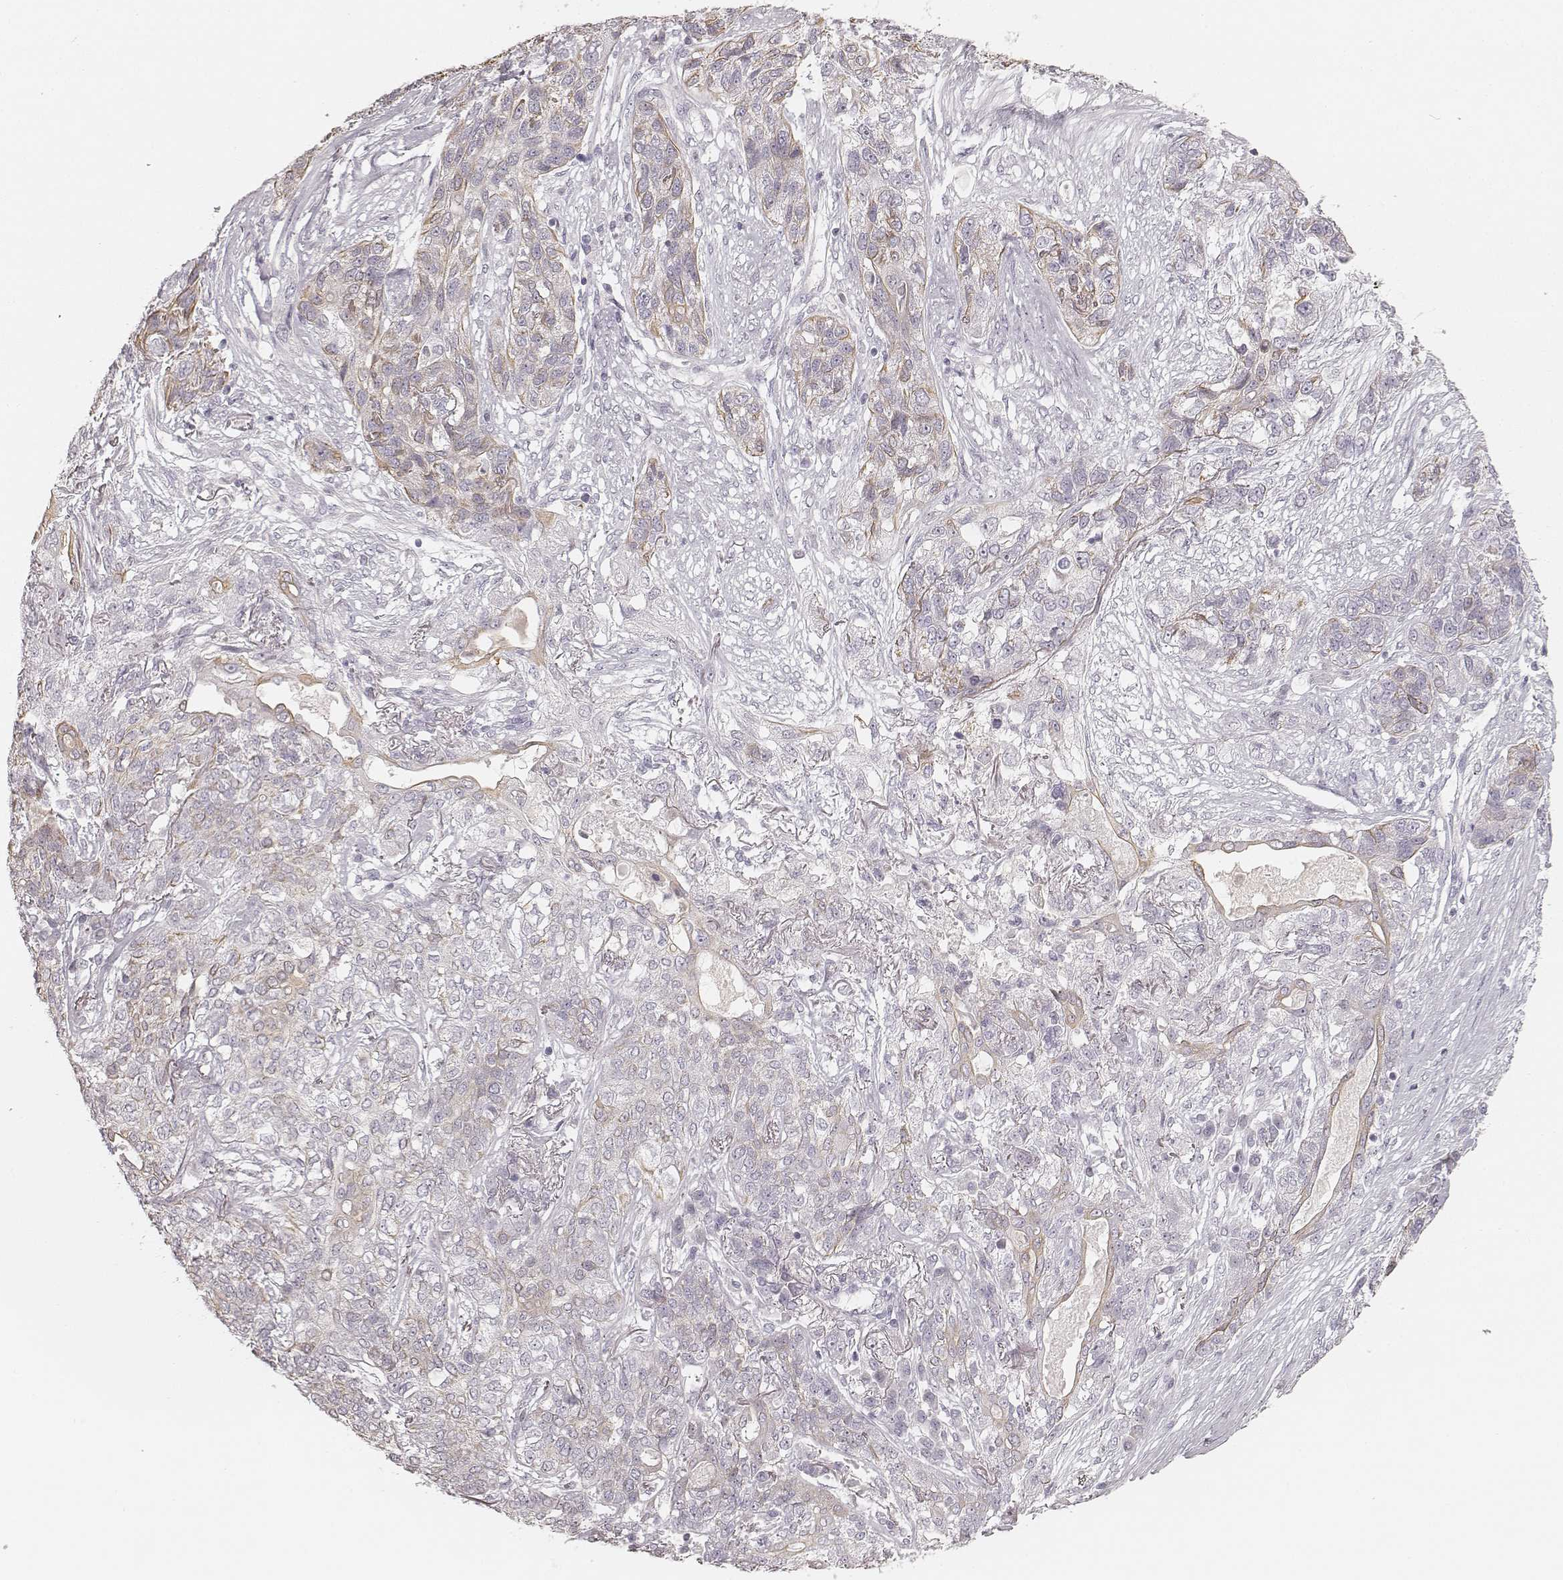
{"staining": {"intensity": "negative", "quantity": "none", "location": "none"}, "tissue": "lung cancer", "cell_type": "Tumor cells", "image_type": "cancer", "snomed": [{"axis": "morphology", "description": "Squamous cell carcinoma, NOS"}, {"axis": "topography", "description": "Lung"}], "caption": "Protein analysis of lung cancer displays no significant positivity in tumor cells.", "gene": "KRT31", "patient": {"sex": "female", "age": 70}}